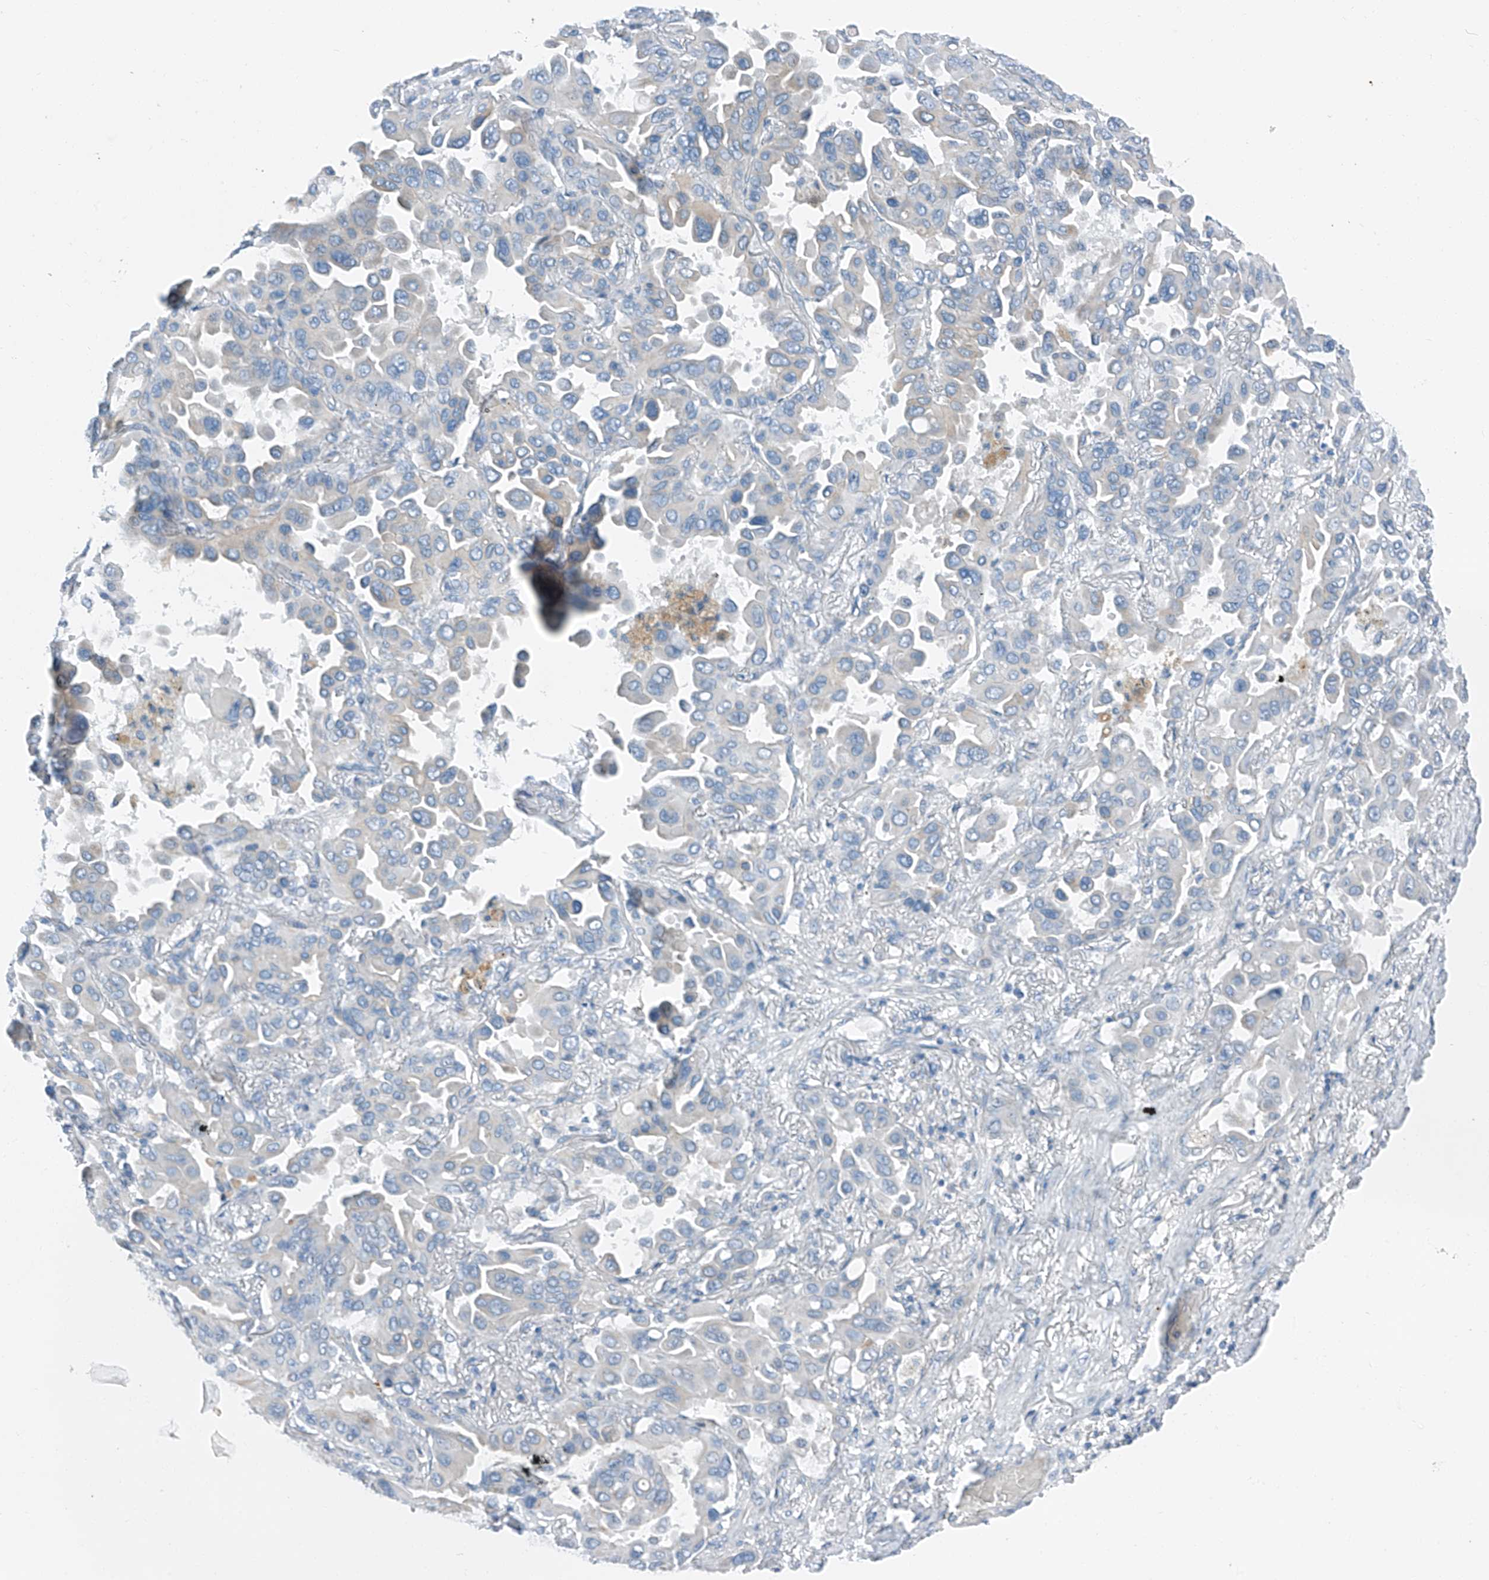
{"staining": {"intensity": "negative", "quantity": "none", "location": "none"}, "tissue": "lung cancer", "cell_type": "Tumor cells", "image_type": "cancer", "snomed": [{"axis": "morphology", "description": "Adenocarcinoma, NOS"}, {"axis": "topography", "description": "Lung"}], "caption": "An immunohistochemistry image of lung adenocarcinoma is shown. There is no staining in tumor cells of lung adenocarcinoma.", "gene": "MDGA1", "patient": {"sex": "male", "age": 64}}